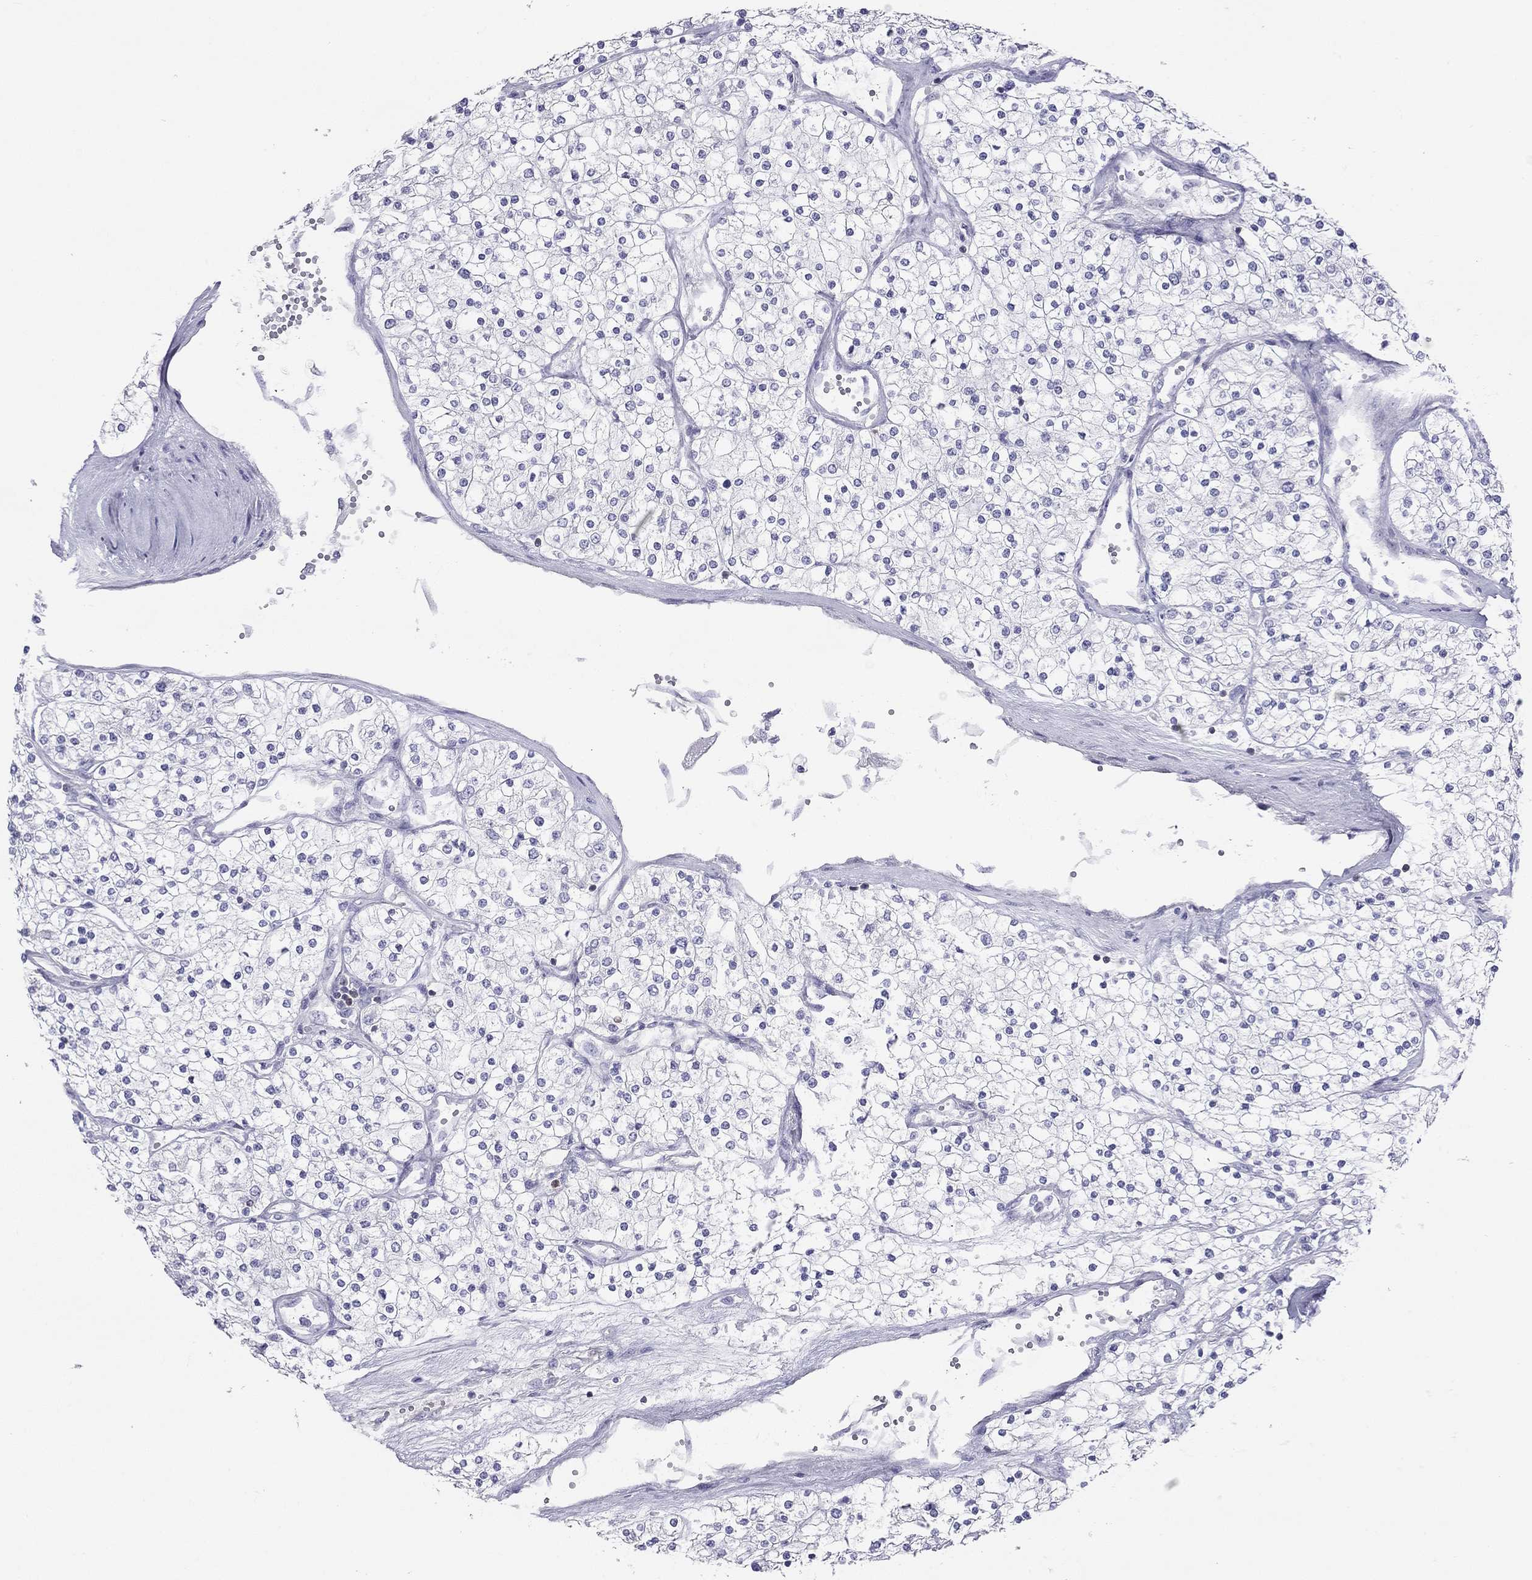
{"staining": {"intensity": "negative", "quantity": "none", "location": "none"}, "tissue": "renal cancer", "cell_type": "Tumor cells", "image_type": "cancer", "snomed": [{"axis": "morphology", "description": "Adenocarcinoma, NOS"}, {"axis": "topography", "description": "Kidney"}], "caption": "A high-resolution photomicrograph shows immunohistochemistry (IHC) staining of adenocarcinoma (renal), which reveals no significant positivity in tumor cells.", "gene": "SH2D2A", "patient": {"sex": "male", "age": 80}}